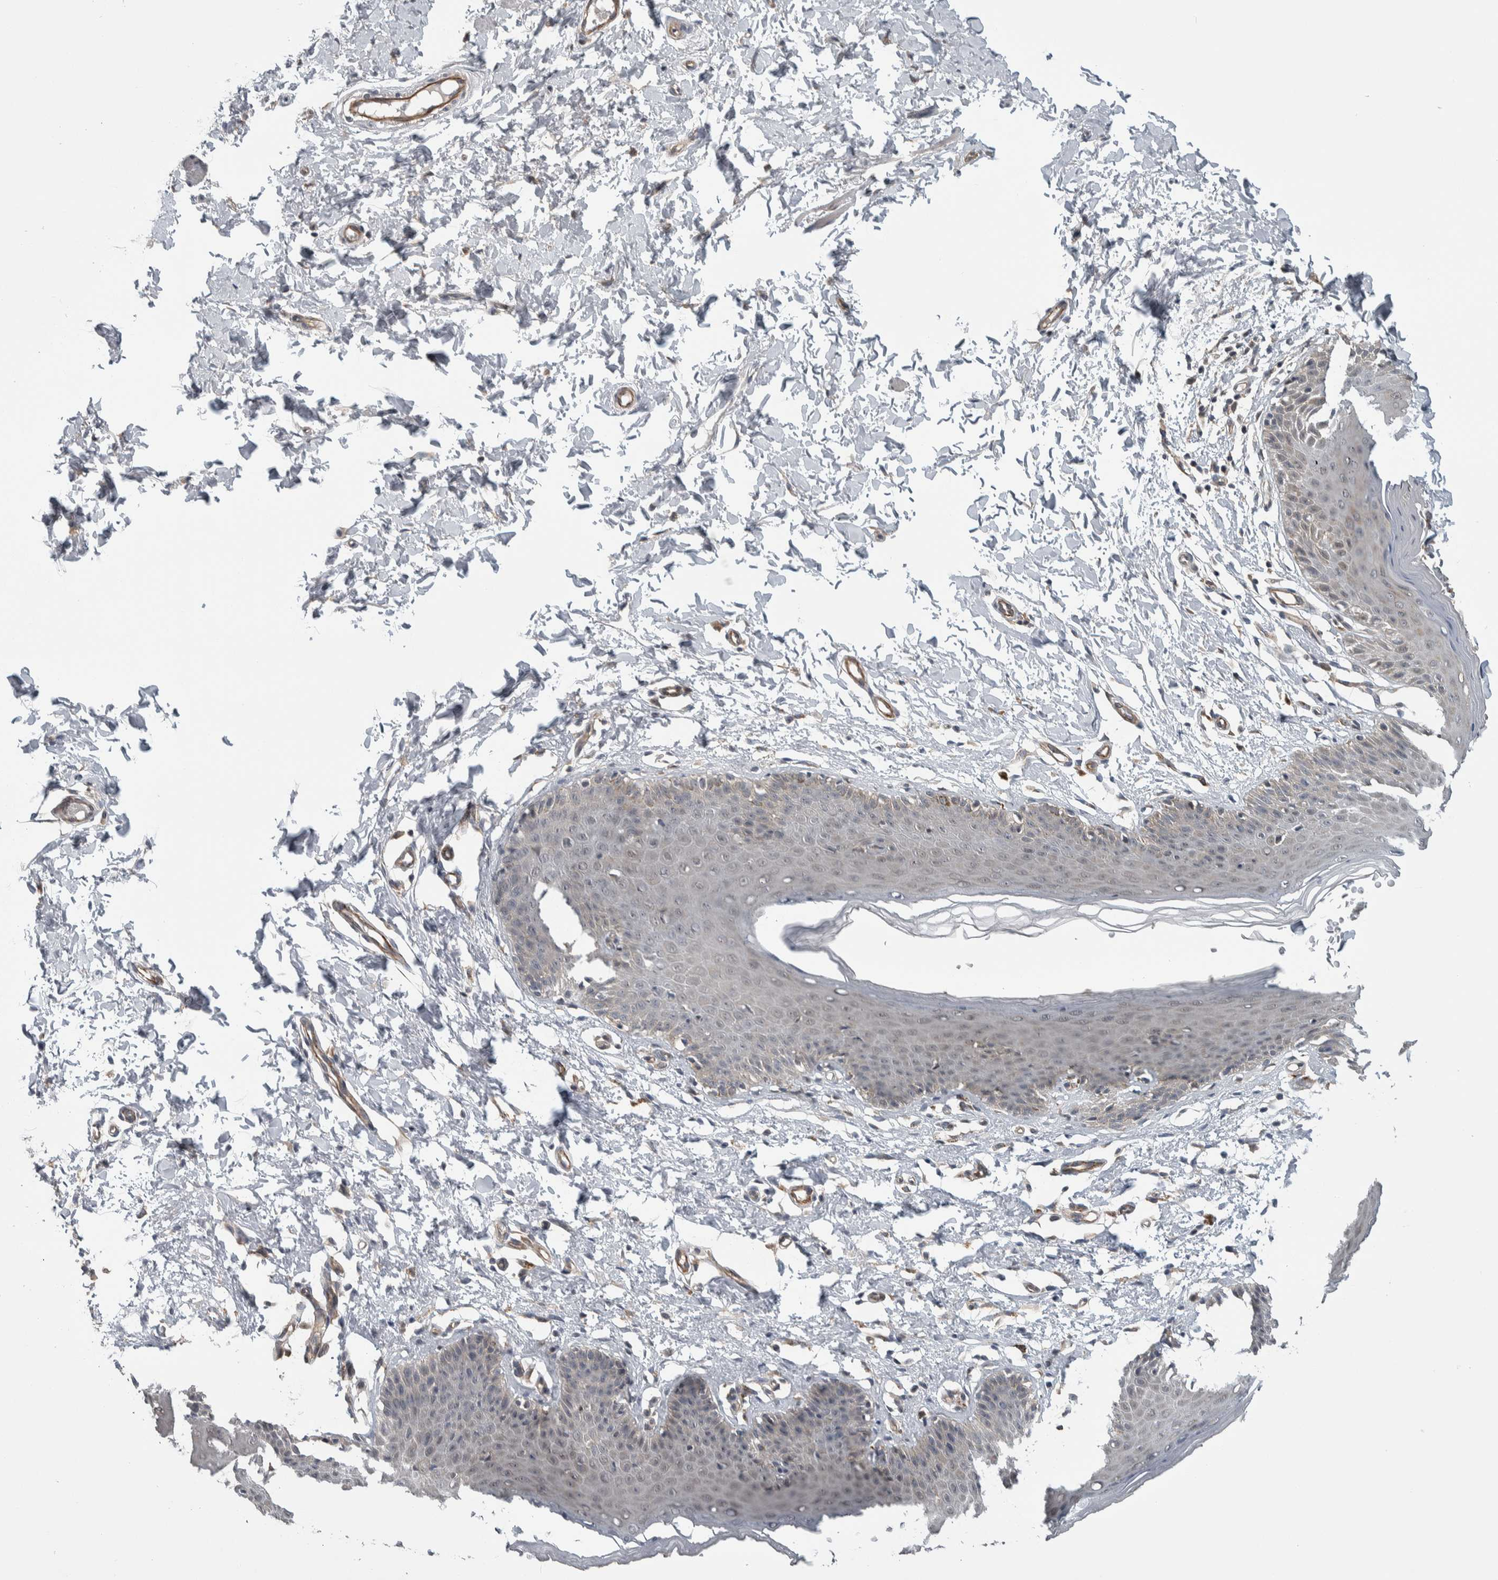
{"staining": {"intensity": "weak", "quantity": "<25%", "location": "nuclear"}, "tissue": "skin", "cell_type": "Epidermal cells", "image_type": "normal", "snomed": [{"axis": "morphology", "description": "Normal tissue, NOS"}, {"axis": "topography", "description": "Vulva"}], "caption": "Human skin stained for a protein using immunohistochemistry (IHC) demonstrates no staining in epidermal cells.", "gene": "PRDM4", "patient": {"sex": "female", "age": 66}}